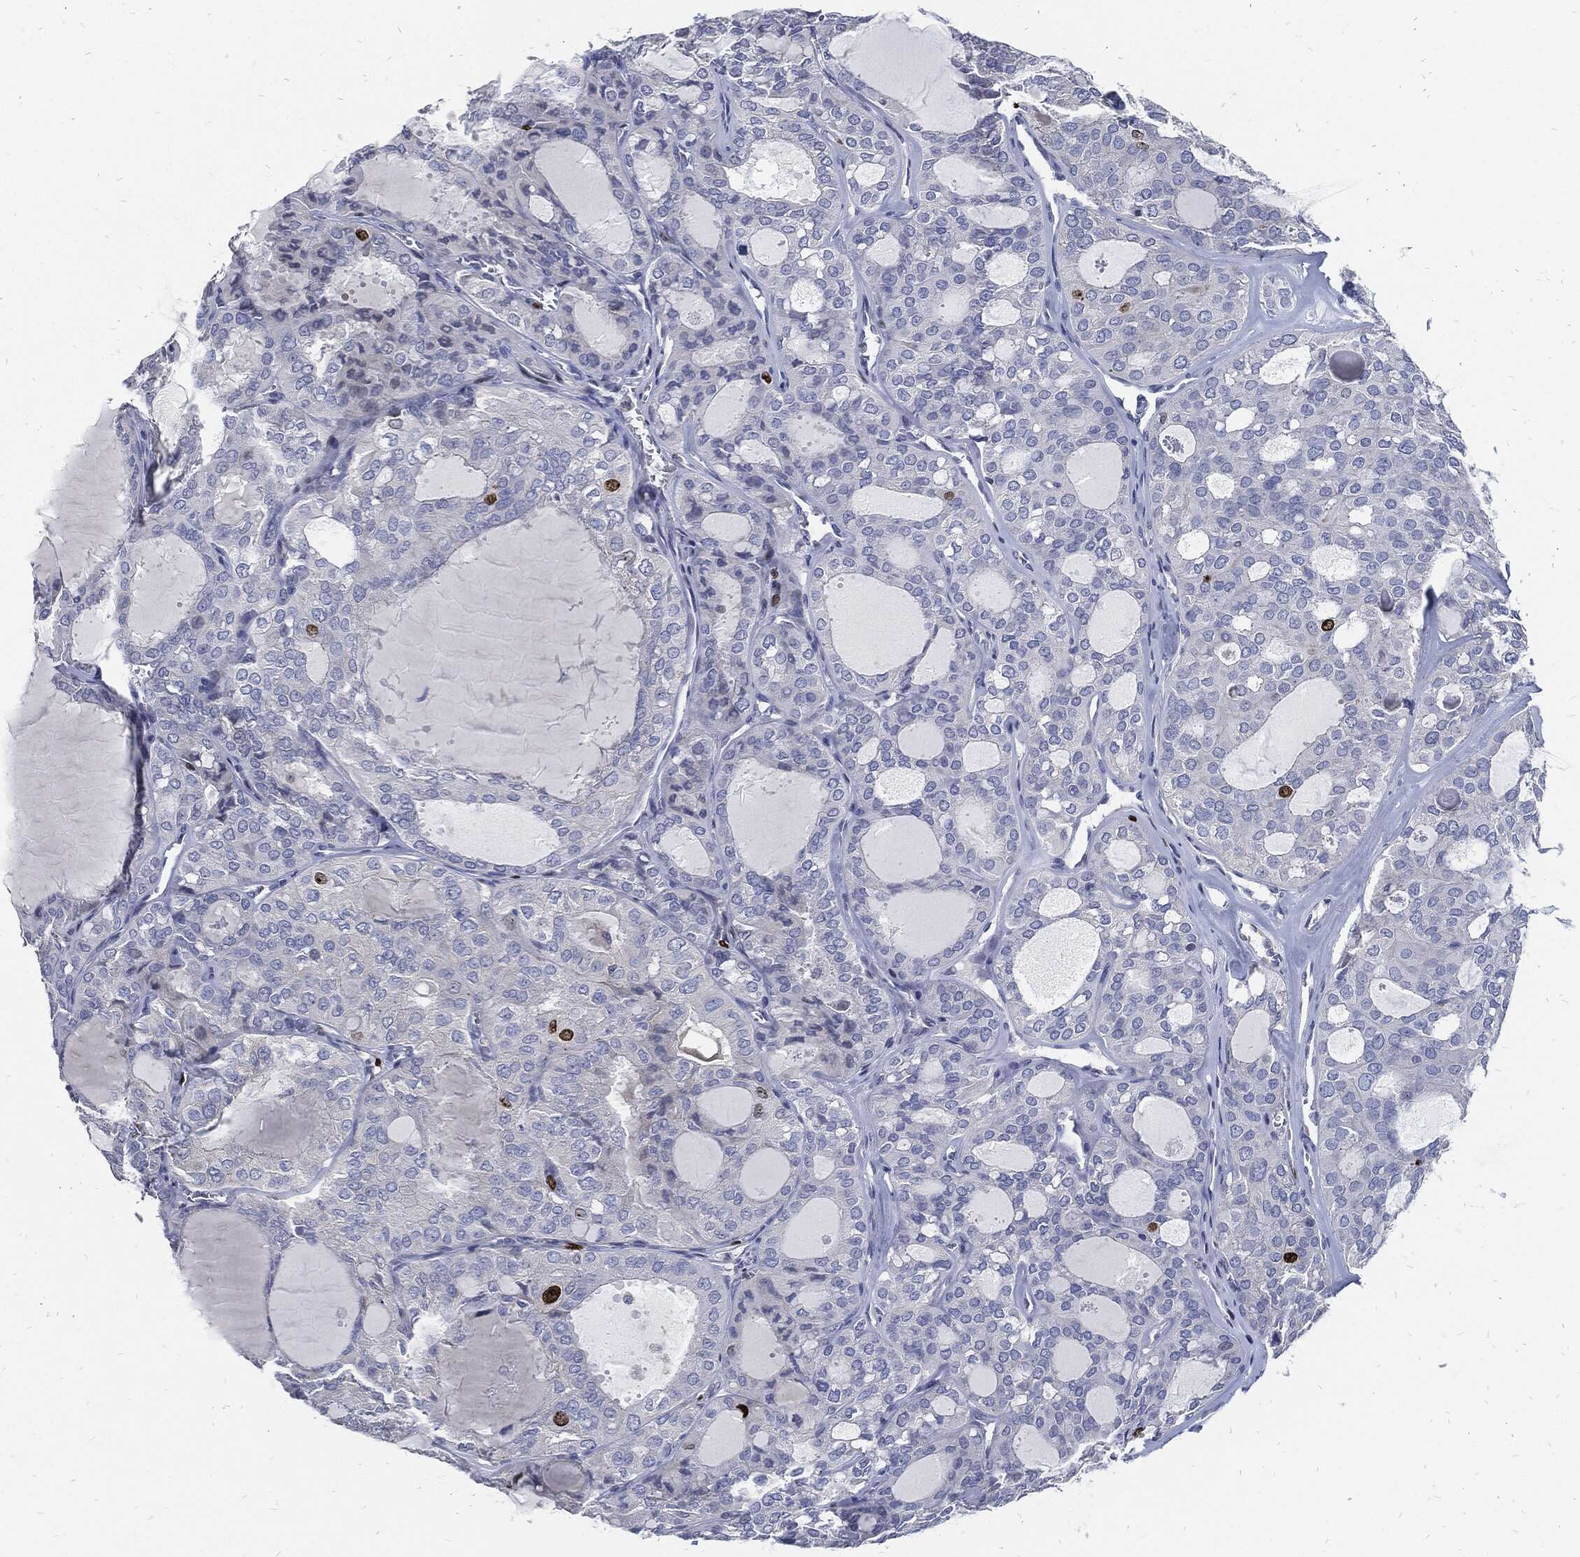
{"staining": {"intensity": "strong", "quantity": "<25%", "location": "nuclear"}, "tissue": "thyroid cancer", "cell_type": "Tumor cells", "image_type": "cancer", "snomed": [{"axis": "morphology", "description": "Follicular adenoma carcinoma, NOS"}, {"axis": "topography", "description": "Thyroid gland"}], "caption": "Thyroid cancer stained with a brown dye reveals strong nuclear positive staining in about <25% of tumor cells.", "gene": "MKI67", "patient": {"sex": "male", "age": 75}}